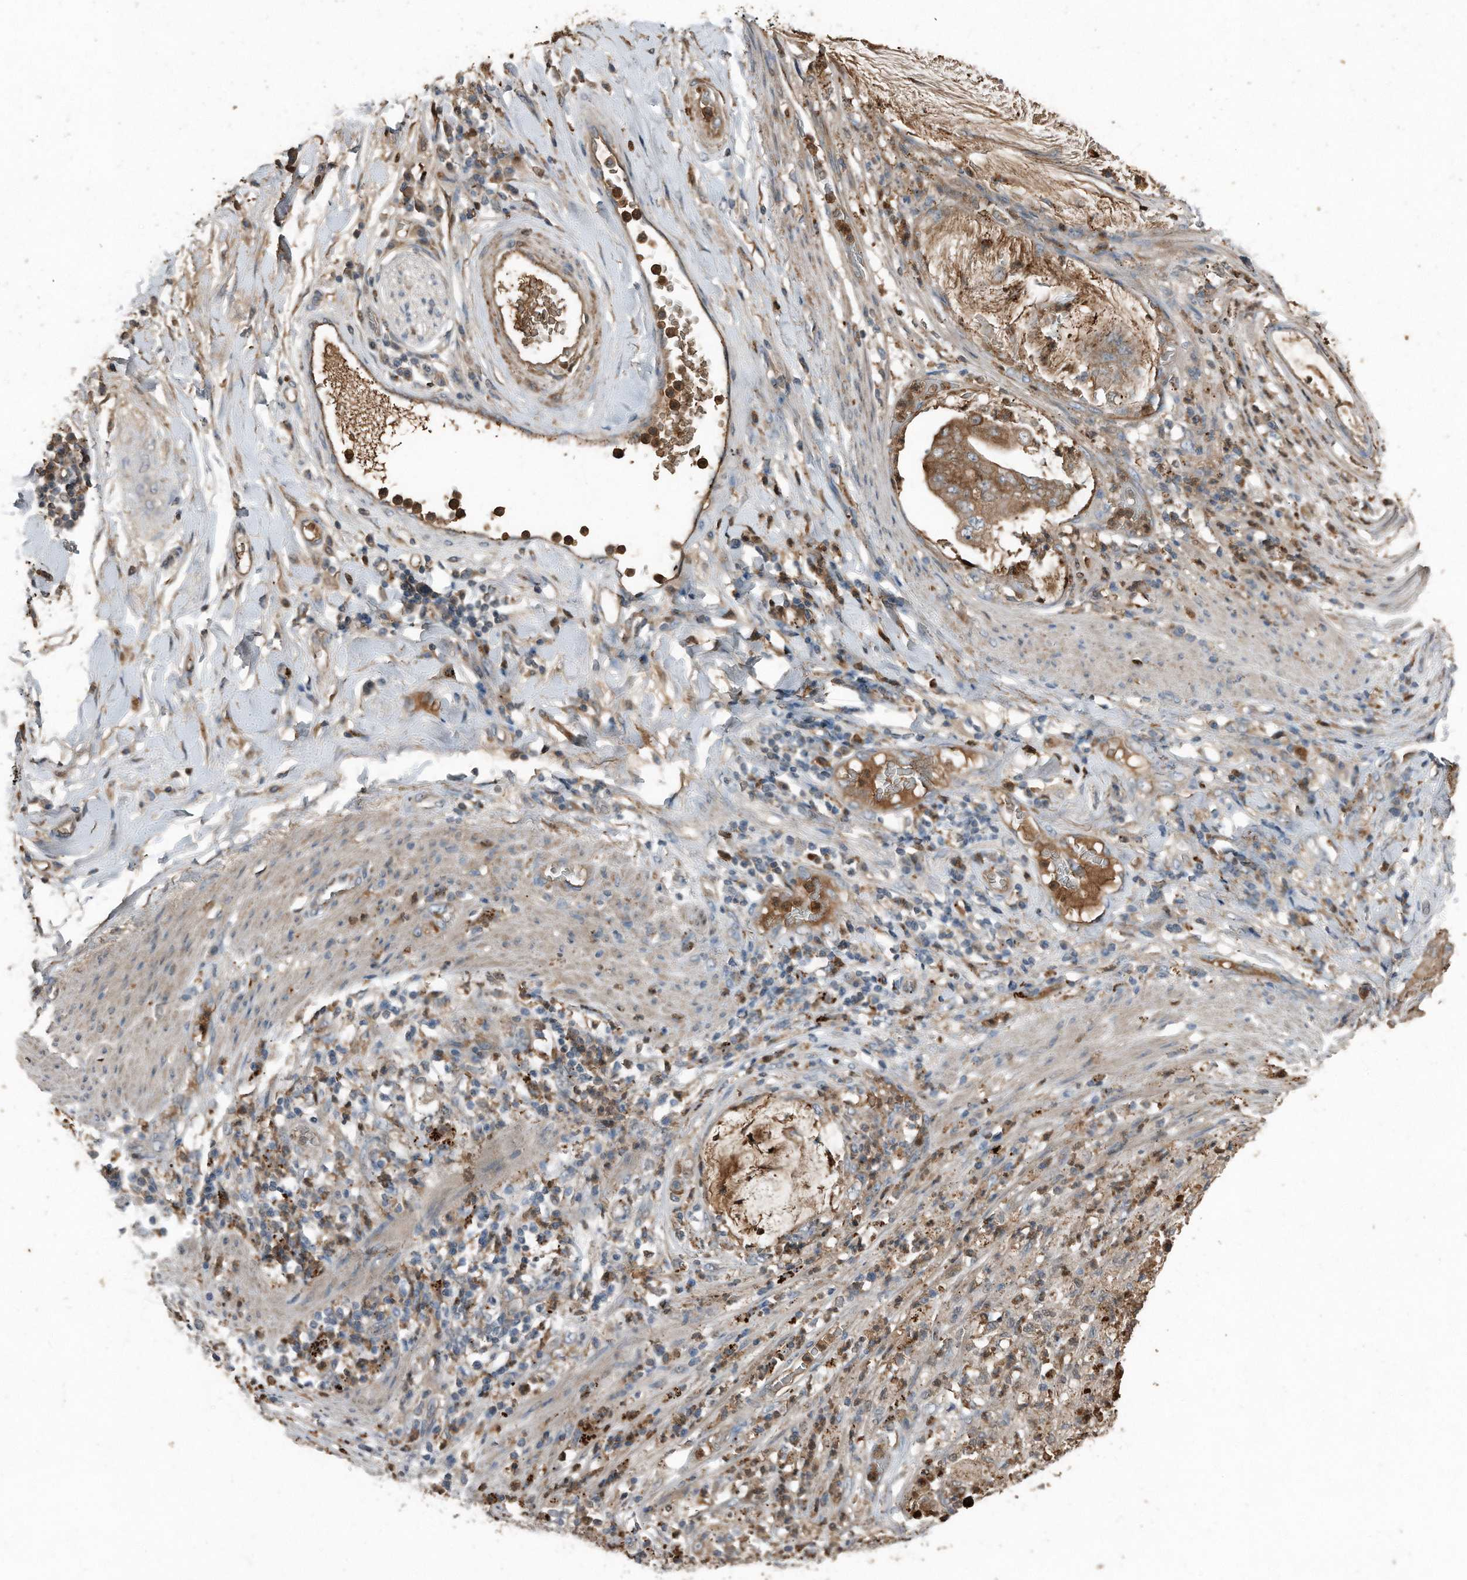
{"staining": {"intensity": "moderate", "quantity": ">75%", "location": "cytoplasmic/membranous"}, "tissue": "stomach cancer", "cell_type": "Tumor cells", "image_type": "cancer", "snomed": [{"axis": "morphology", "description": "Adenocarcinoma, NOS"}, {"axis": "topography", "description": "Stomach"}], "caption": "High-magnification brightfield microscopy of stomach cancer (adenocarcinoma) stained with DAB (brown) and counterstained with hematoxylin (blue). tumor cells exhibit moderate cytoplasmic/membranous expression is identified in approximately>75% of cells.", "gene": "C9", "patient": {"sex": "female", "age": 73}}